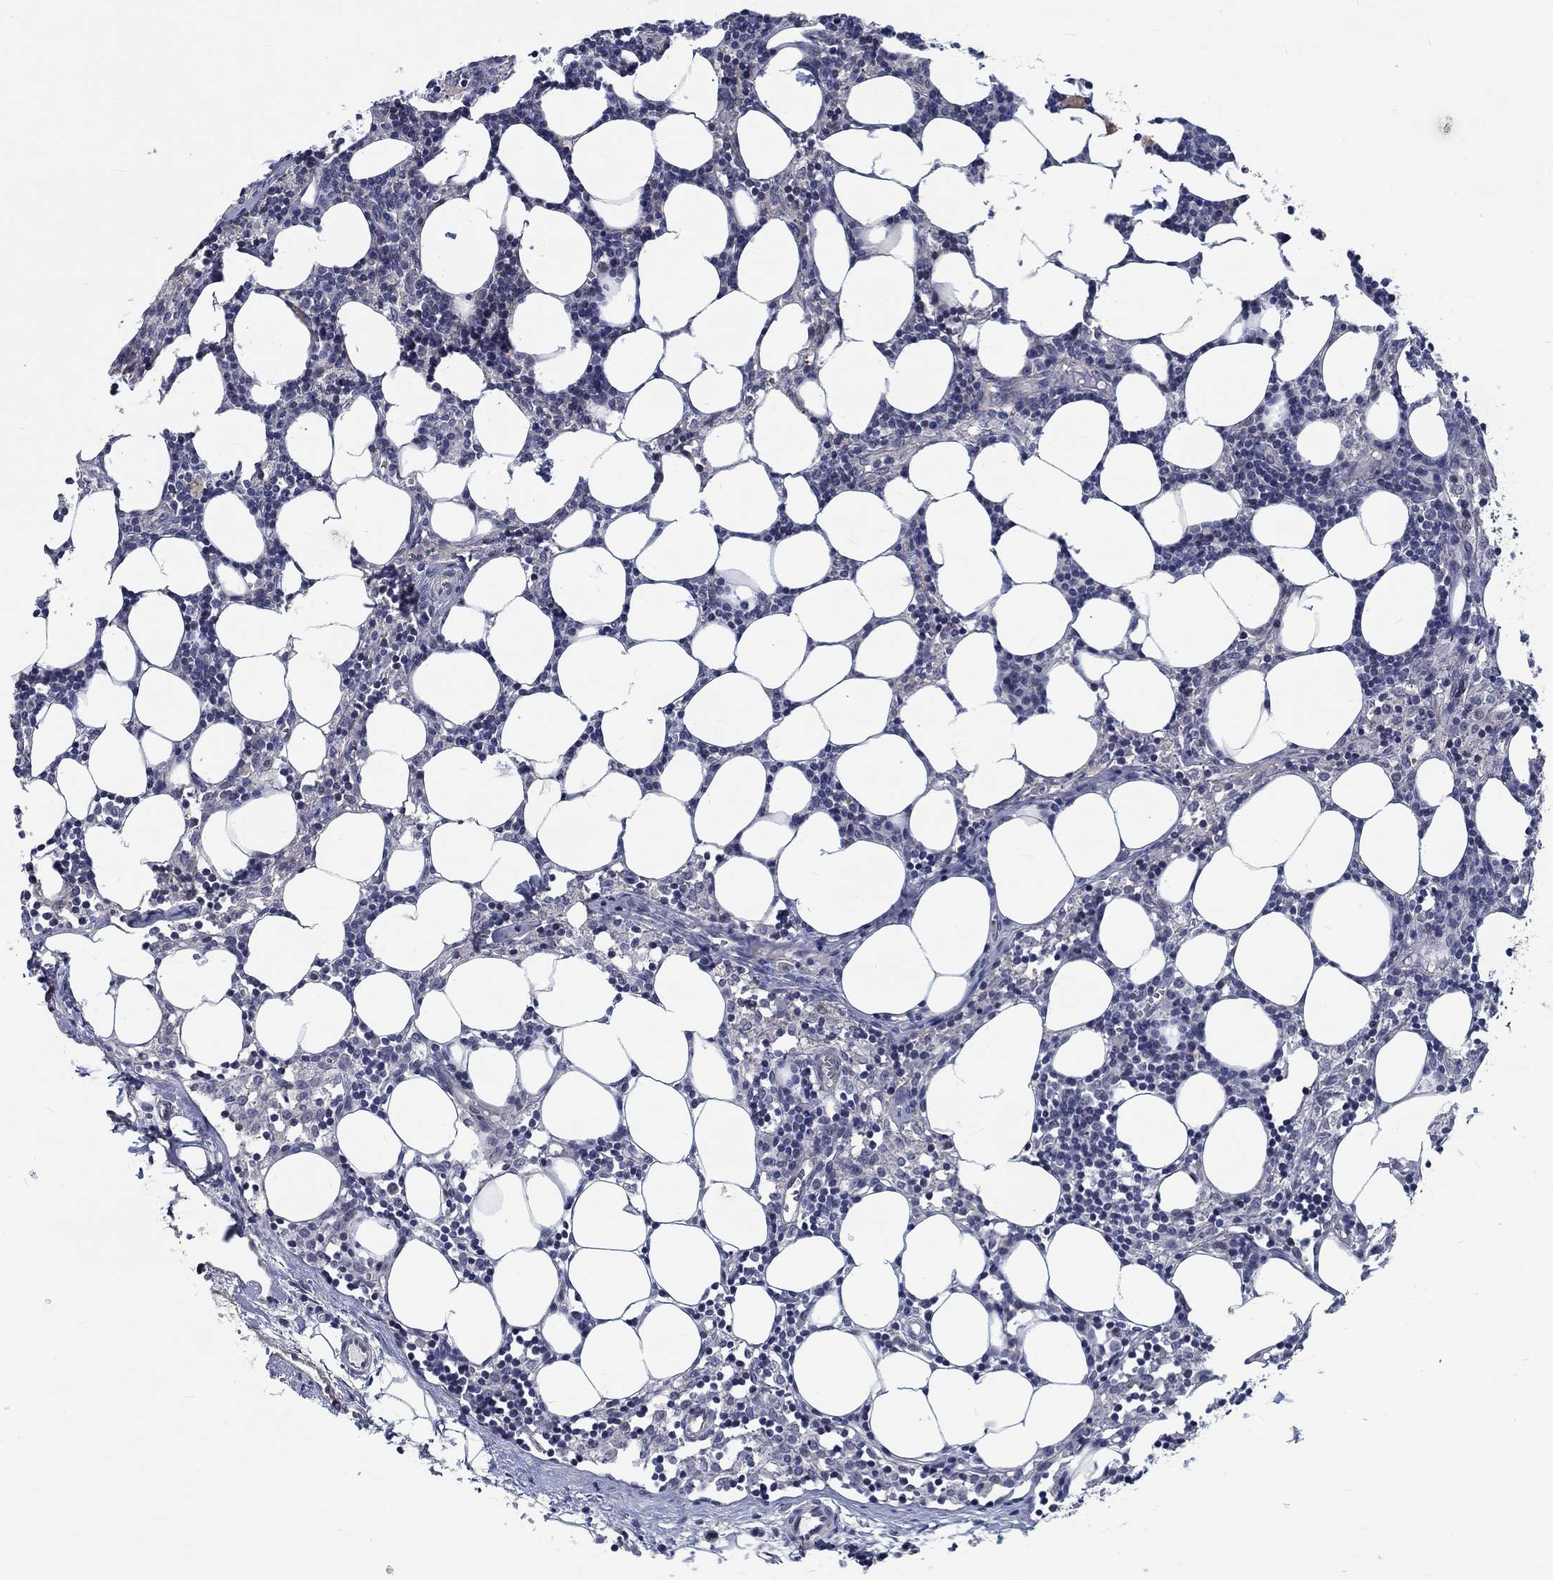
{"staining": {"intensity": "negative", "quantity": "none", "location": "none"}, "tissue": "lymph node", "cell_type": "Germinal center cells", "image_type": "normal", "snomed": [{"axis": "morphology", "description": "Normal tissue, NOS"}, {"axis": "topography", "description": "Lymph node"}], "caption": "DAB immunohistochemical staining of unremarkable lymph node exhibits no significant staining in germinal center cells. (Brightfield microscopy of DAB immunohistochemistry at high magnification).", "gene": "MYBPC1", "patient": {"sex": "female", "age": 52}}